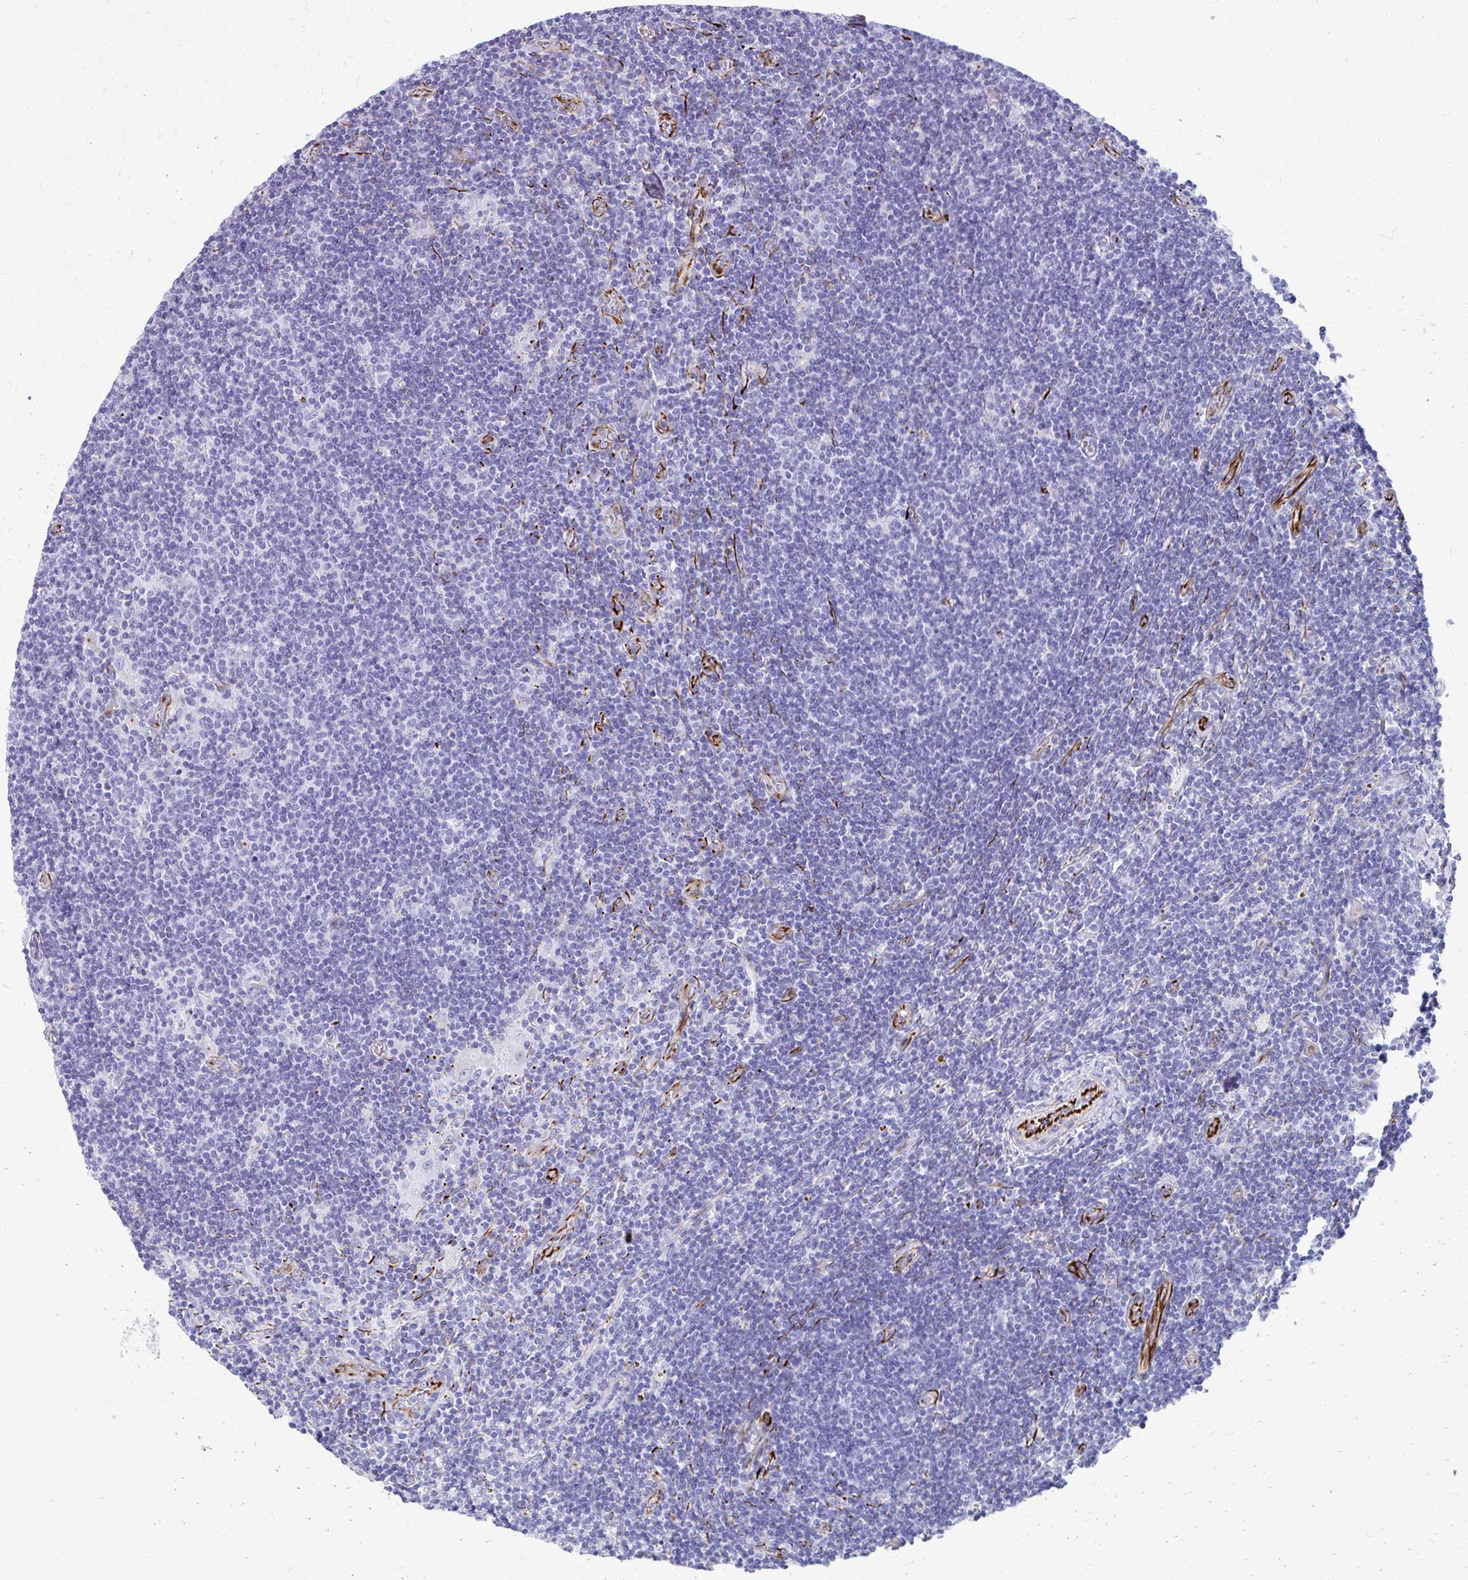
{"staining": {"intensity": "negative", "quantity": "none", "location": "none"}, "tissue": "lymphoma", "cell_type": "Tumor cells", "image_type": "cancer", "snomed": [{"axis": "morphology", "description": "Hodgkin's disease, NOS"}, {"axis": "topography", "description": "Lymph node"}], "caption": "There is no significant expression in tumor cells of Hodgkin's disease. Nuclei are stained in blue.", "gene": "TRIM6", "patient": {"sex": "male", "age": 40}}